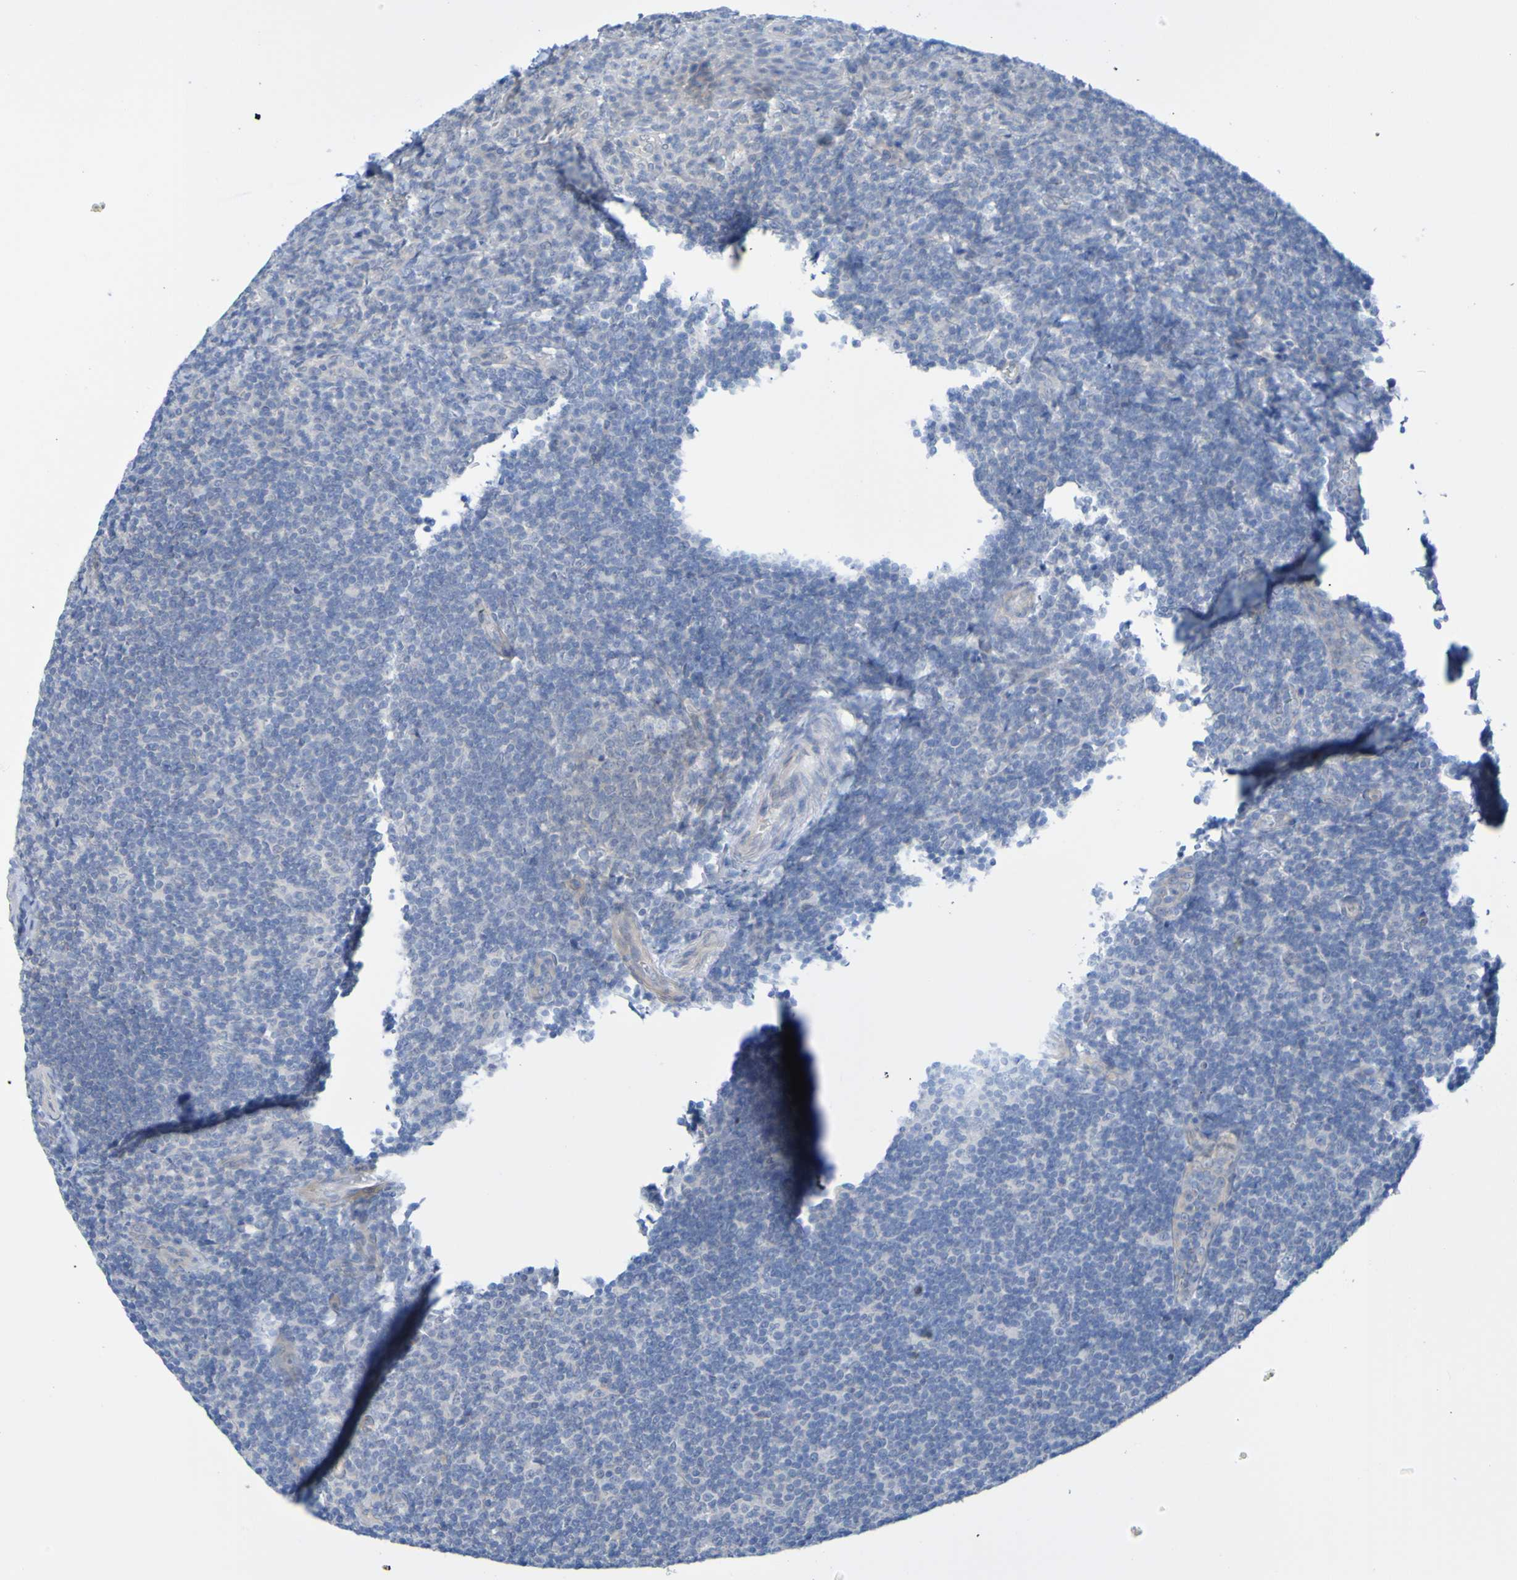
{"staining": {"intensity": "negative", "quantity": "none", "location": "none"}, "tissue": "tonsil", "cell_type": "Germinal center cells", "image_type": "normal", "snomed": [{"axis": "morphology", "description": "Normal tissue, NOS"}, {"axis": "topography", "description": "Tonsil"}], "caption": "Germinal center cells show no significant protein positivity in benign tonsil. (DAB (3,3'-diaminobenzidine) immunohistochemistry (IHC), high magnification).", "gene": "ACMSD", "patient": {"sex": "male", "age": 37}}